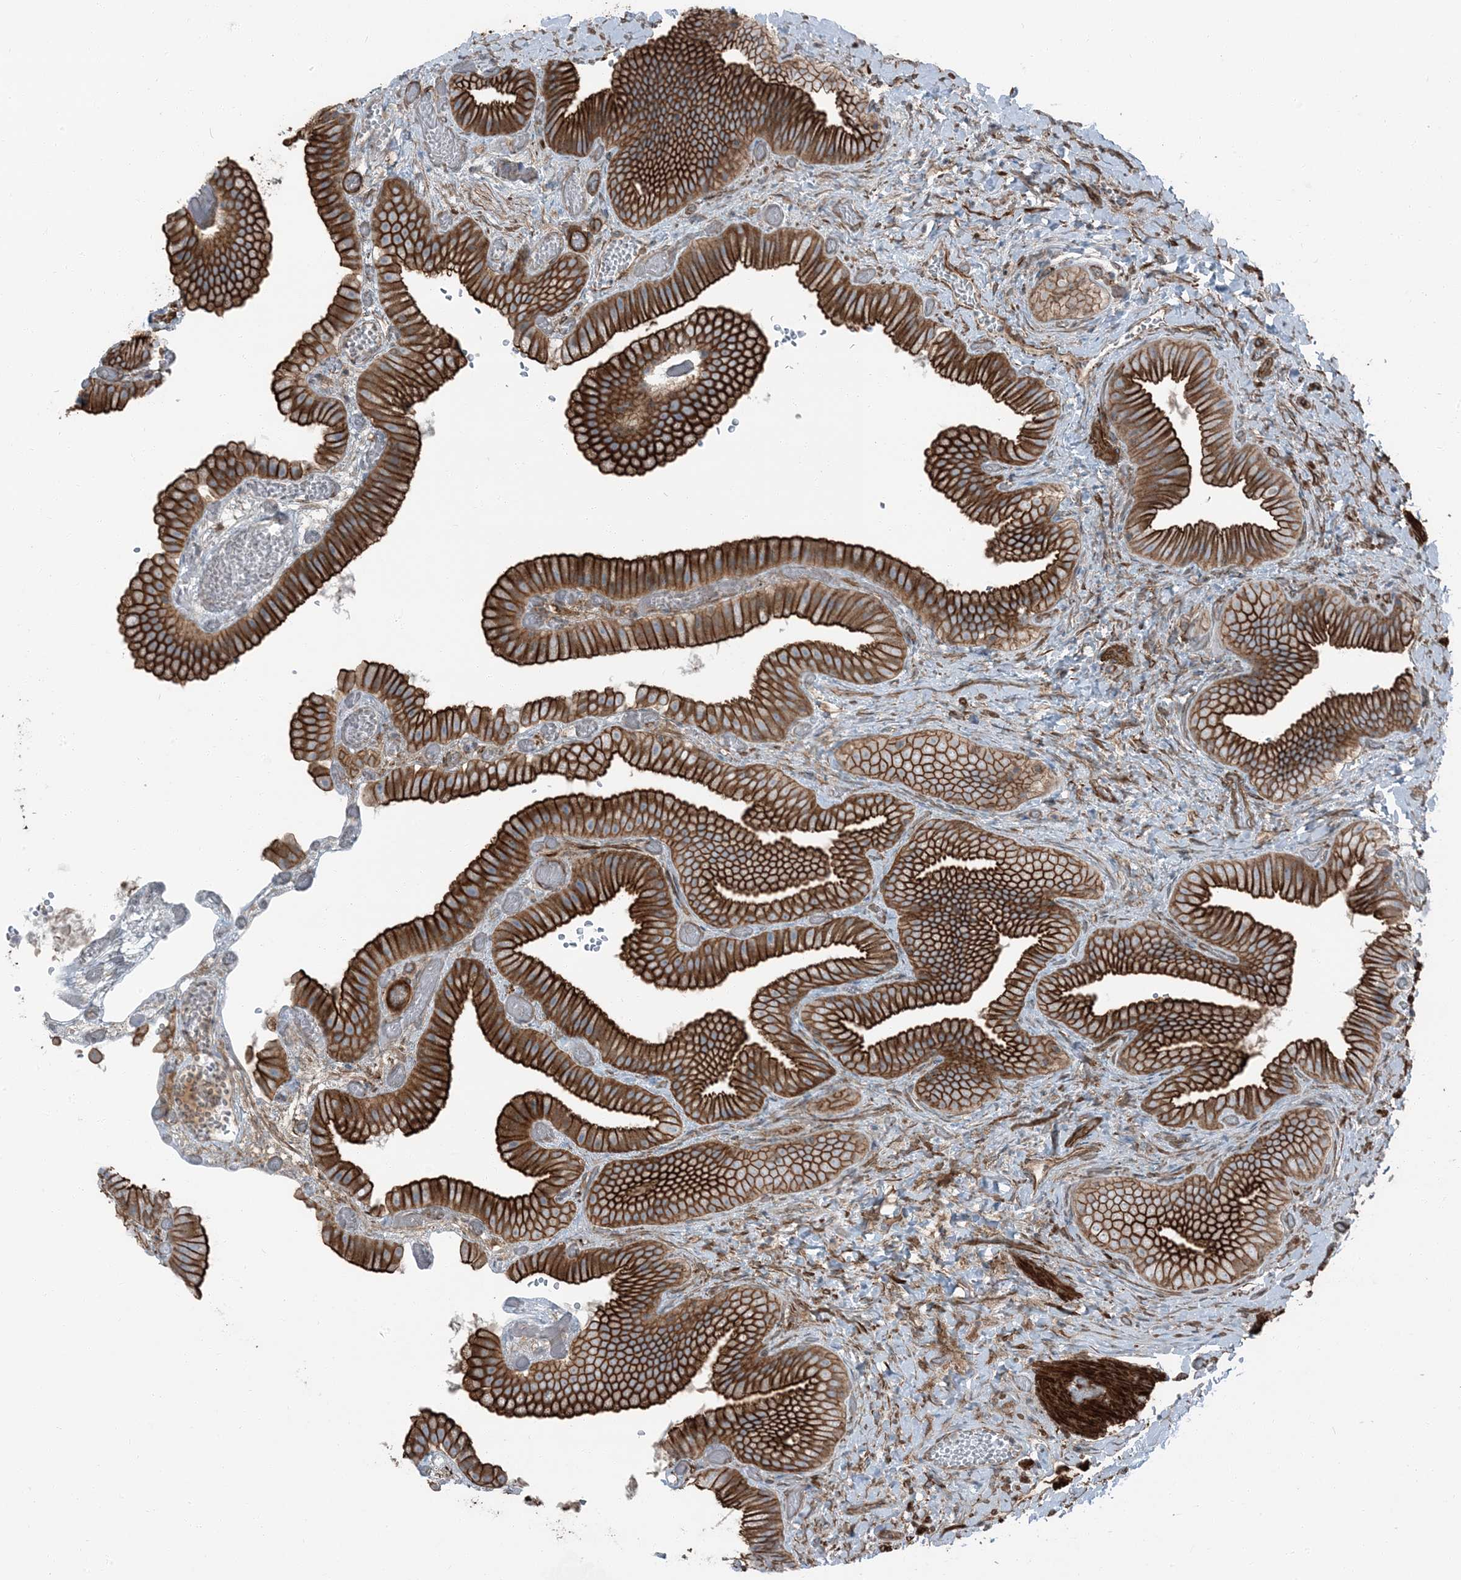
{"staining": {"intensity": "strong", "quantity": ">75%", "location": "cytoplasmic/membranous"}, "tissue": "gallbladder", "cell_type": "Glandular cells", "image_type": "normal", "snomed": [{"axis": "morphology", "description": "Normal tissue, NOS"}, {"axis": "topography", "description": "Gallbladder"}], "caption": "Immunohistochemical staining of unremarkable human gallbladder demonstrates >75% levels of strong cytoplasmic/membranous protein positivity in about >75% of glandular cells. (DAB (3,3'-diaminobenzidine) IHC with brightfield microscopy, high magnification).", "gene": "ZFP90", "patient": {"sex": "female", "age": 64}}